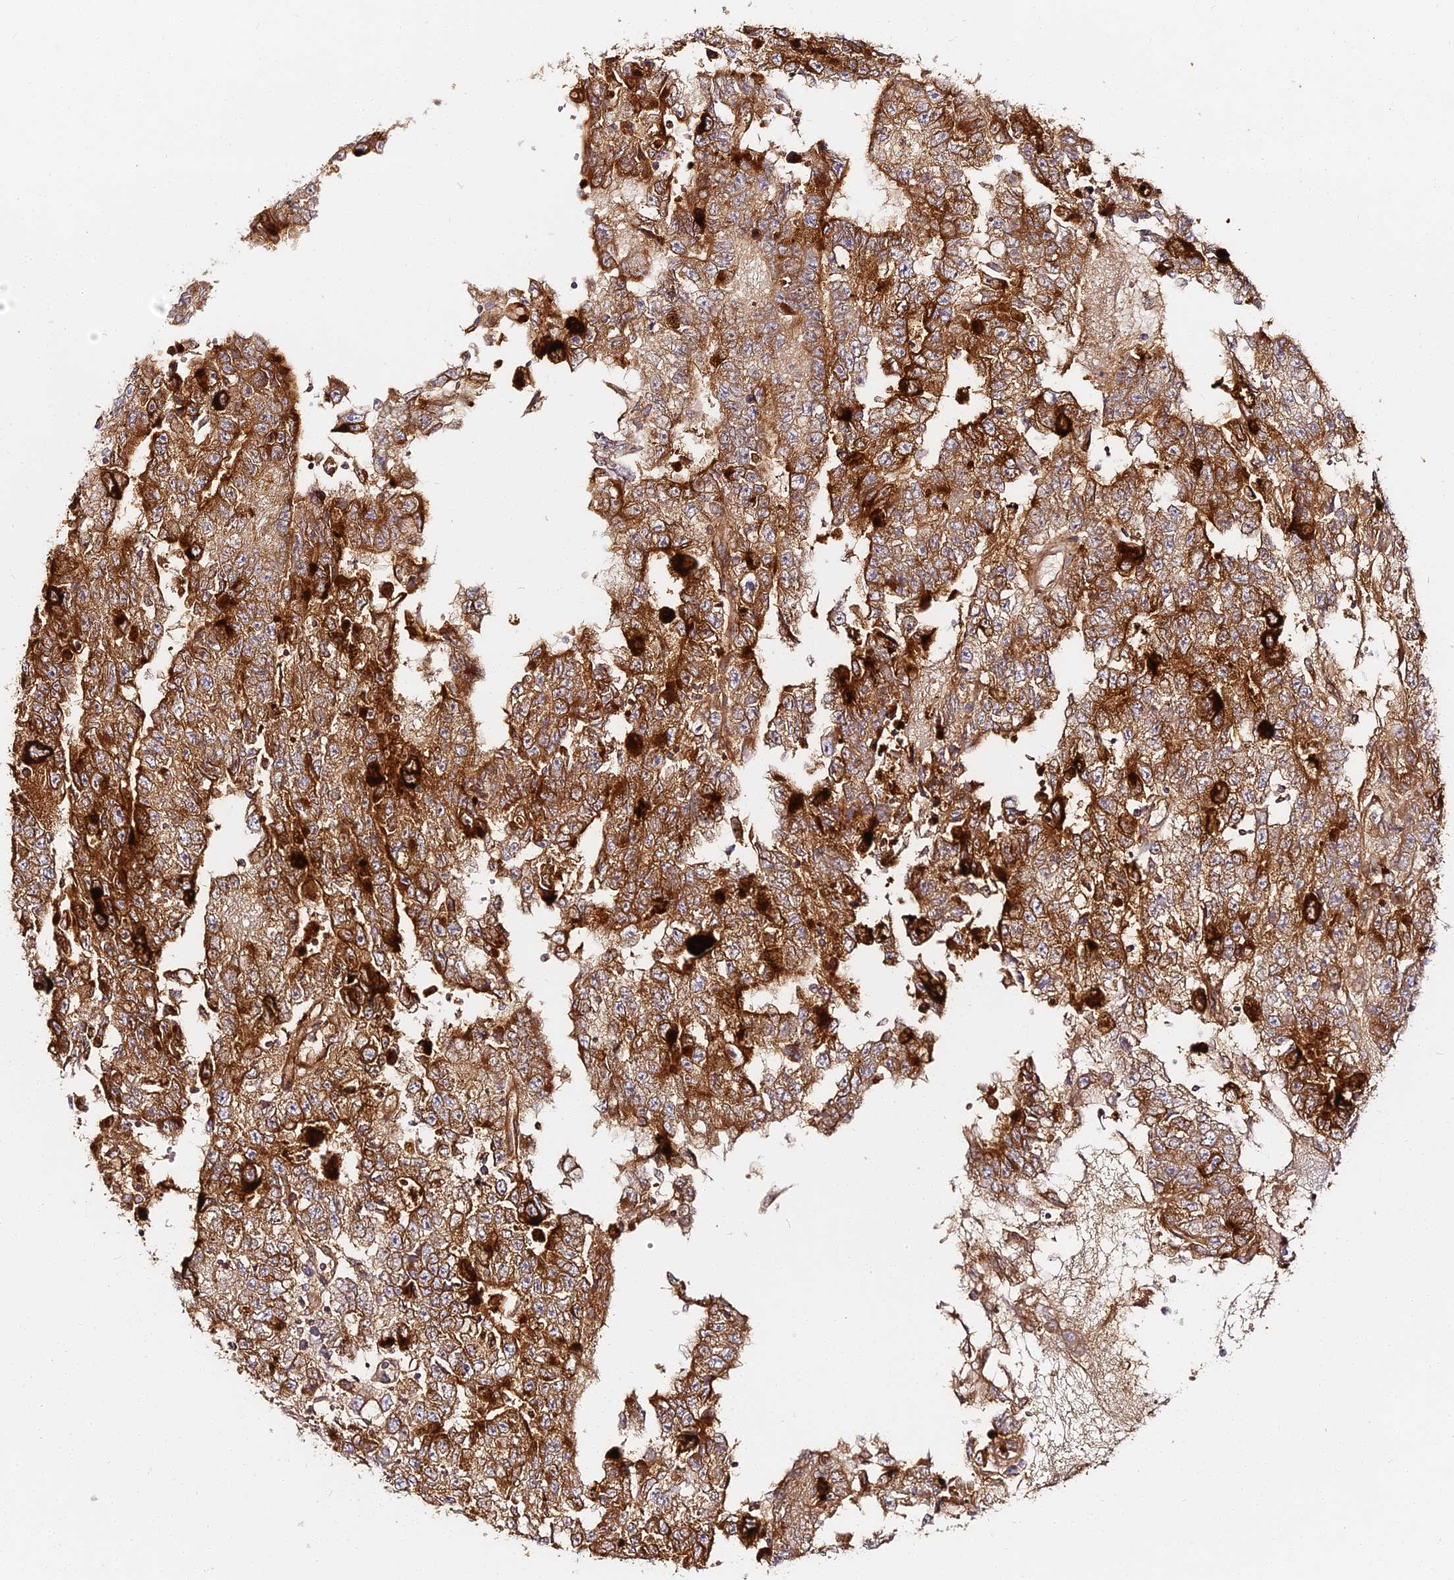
{"staining": {"intensity": "strong", "quantity": ">75%", "location": "cytoplasmic/membranous"}, "tissue": "testis cancer", "cell_type": "Tumor cells", "image_type": "cancer", "snomed": [{"axis": "morphology", "description": "Carcinoma, Embryonal, NOS"}, {"axis": "topography", "description": "Testis"}], "caption": "Human testis embryonal carcinoma stained with a brown dye exhibits strong cytoplasmic/membranous positive expression in about >75% of tumor cells.", "gene": "ALPG", "patient": {"sex": "male", "age": 25}}